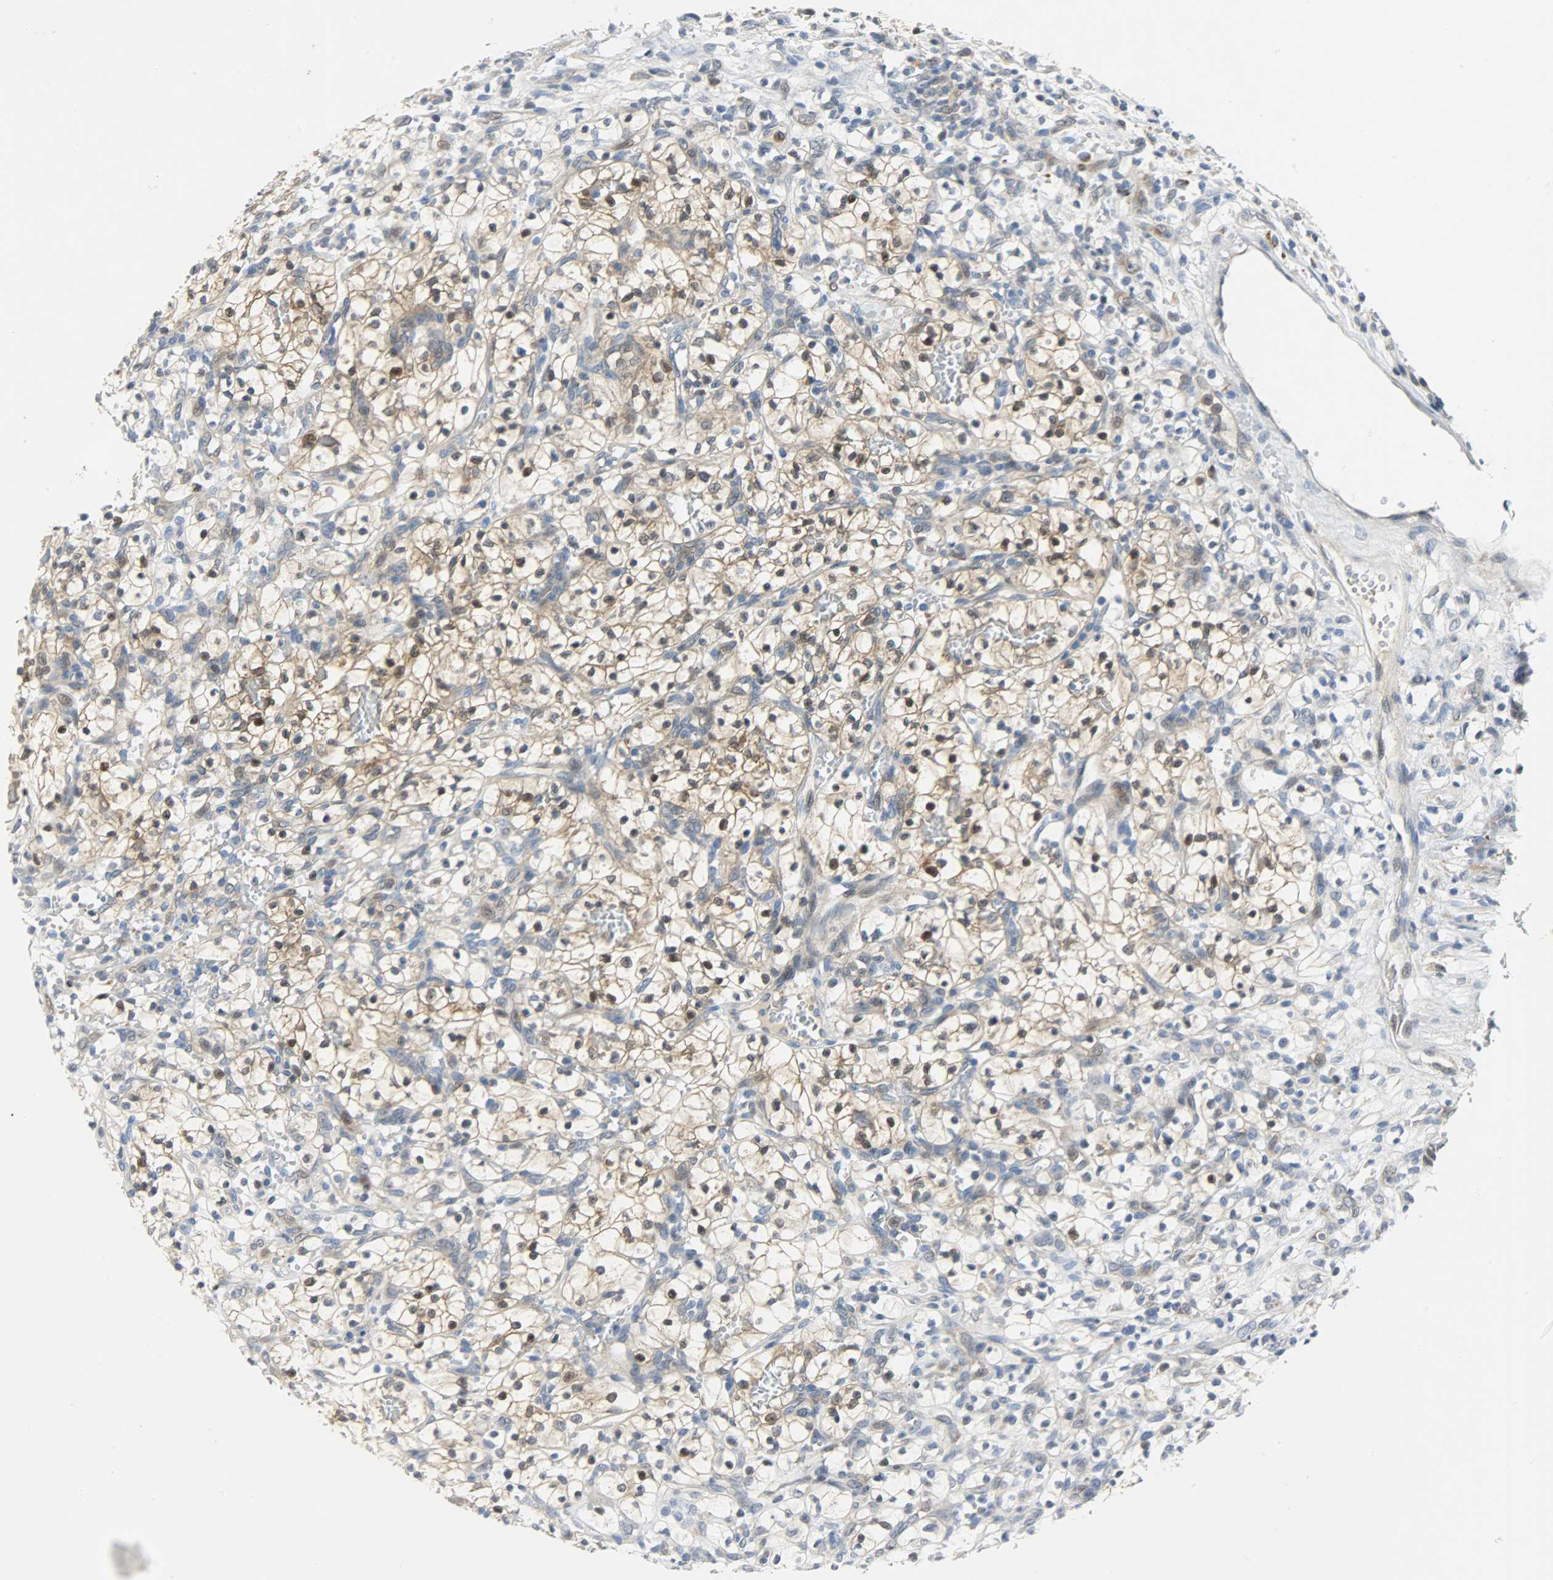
{"staining": {"intensity": "weak", "quantity": ">75%", "location": "cytoplasmic/membranous,nuclear"}, "tissue": "renal cancer", "cell_type": "Tumor cells", "image_type": "cancer", "snomed": [{"axis": "morphology", "description": "Adenocarcinoma, NOS"}, {"axis": "topography", "description": "Kidney"}], "caption": "A brown stain highlights weak cytoplasmic/membranous and nuclear positivity of a protein in human renal cancer (adenocarcinoma) tumor cells. (Brightfield microscopy of DAB IHC at high magnification).", "gene": "EIF4EBP1", "patient": {"sex": "female", "age": 57}}